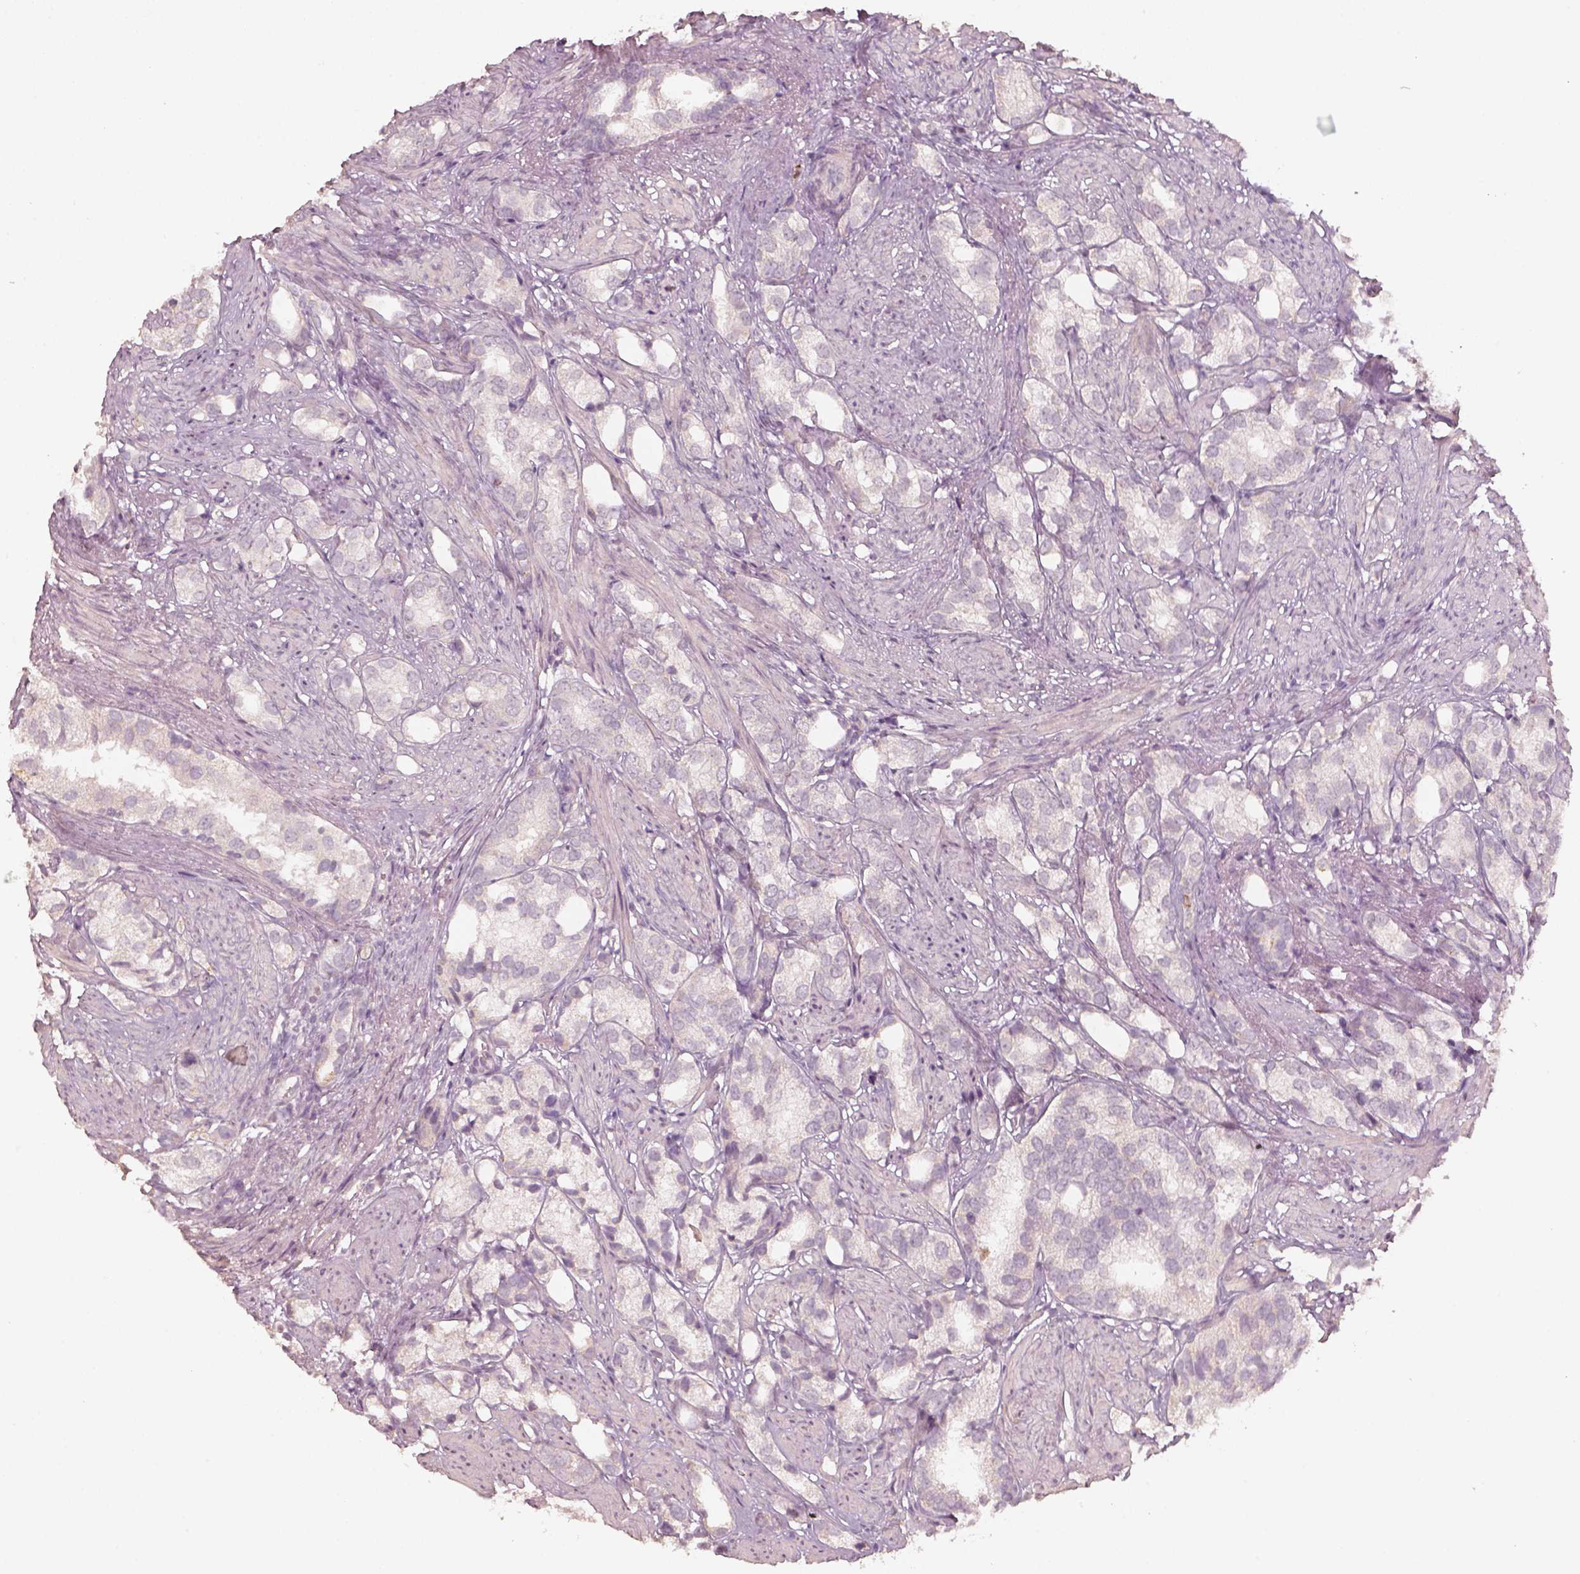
{"staining": {"intensity": "weak", "quantity": "25%-75%", "location": "cytoplasmic/membranous"}, "tissue": "prostate cancer", "cell_type": "Tumor cells", "image_type": "cancer", "snomed": [{"axis": "morphology", "description": "Adenocarcinoma, High grade"}, {"axis": "topography", "description": "Prostate"}], "caption": "Prostate cancer stained with a brown dye reveals weak cytoplasmic/membranous positive staining in about 25%-75% of tumor cells.", "gene": "LAMC2", "patient": {"sex": "male", "age": 82}}